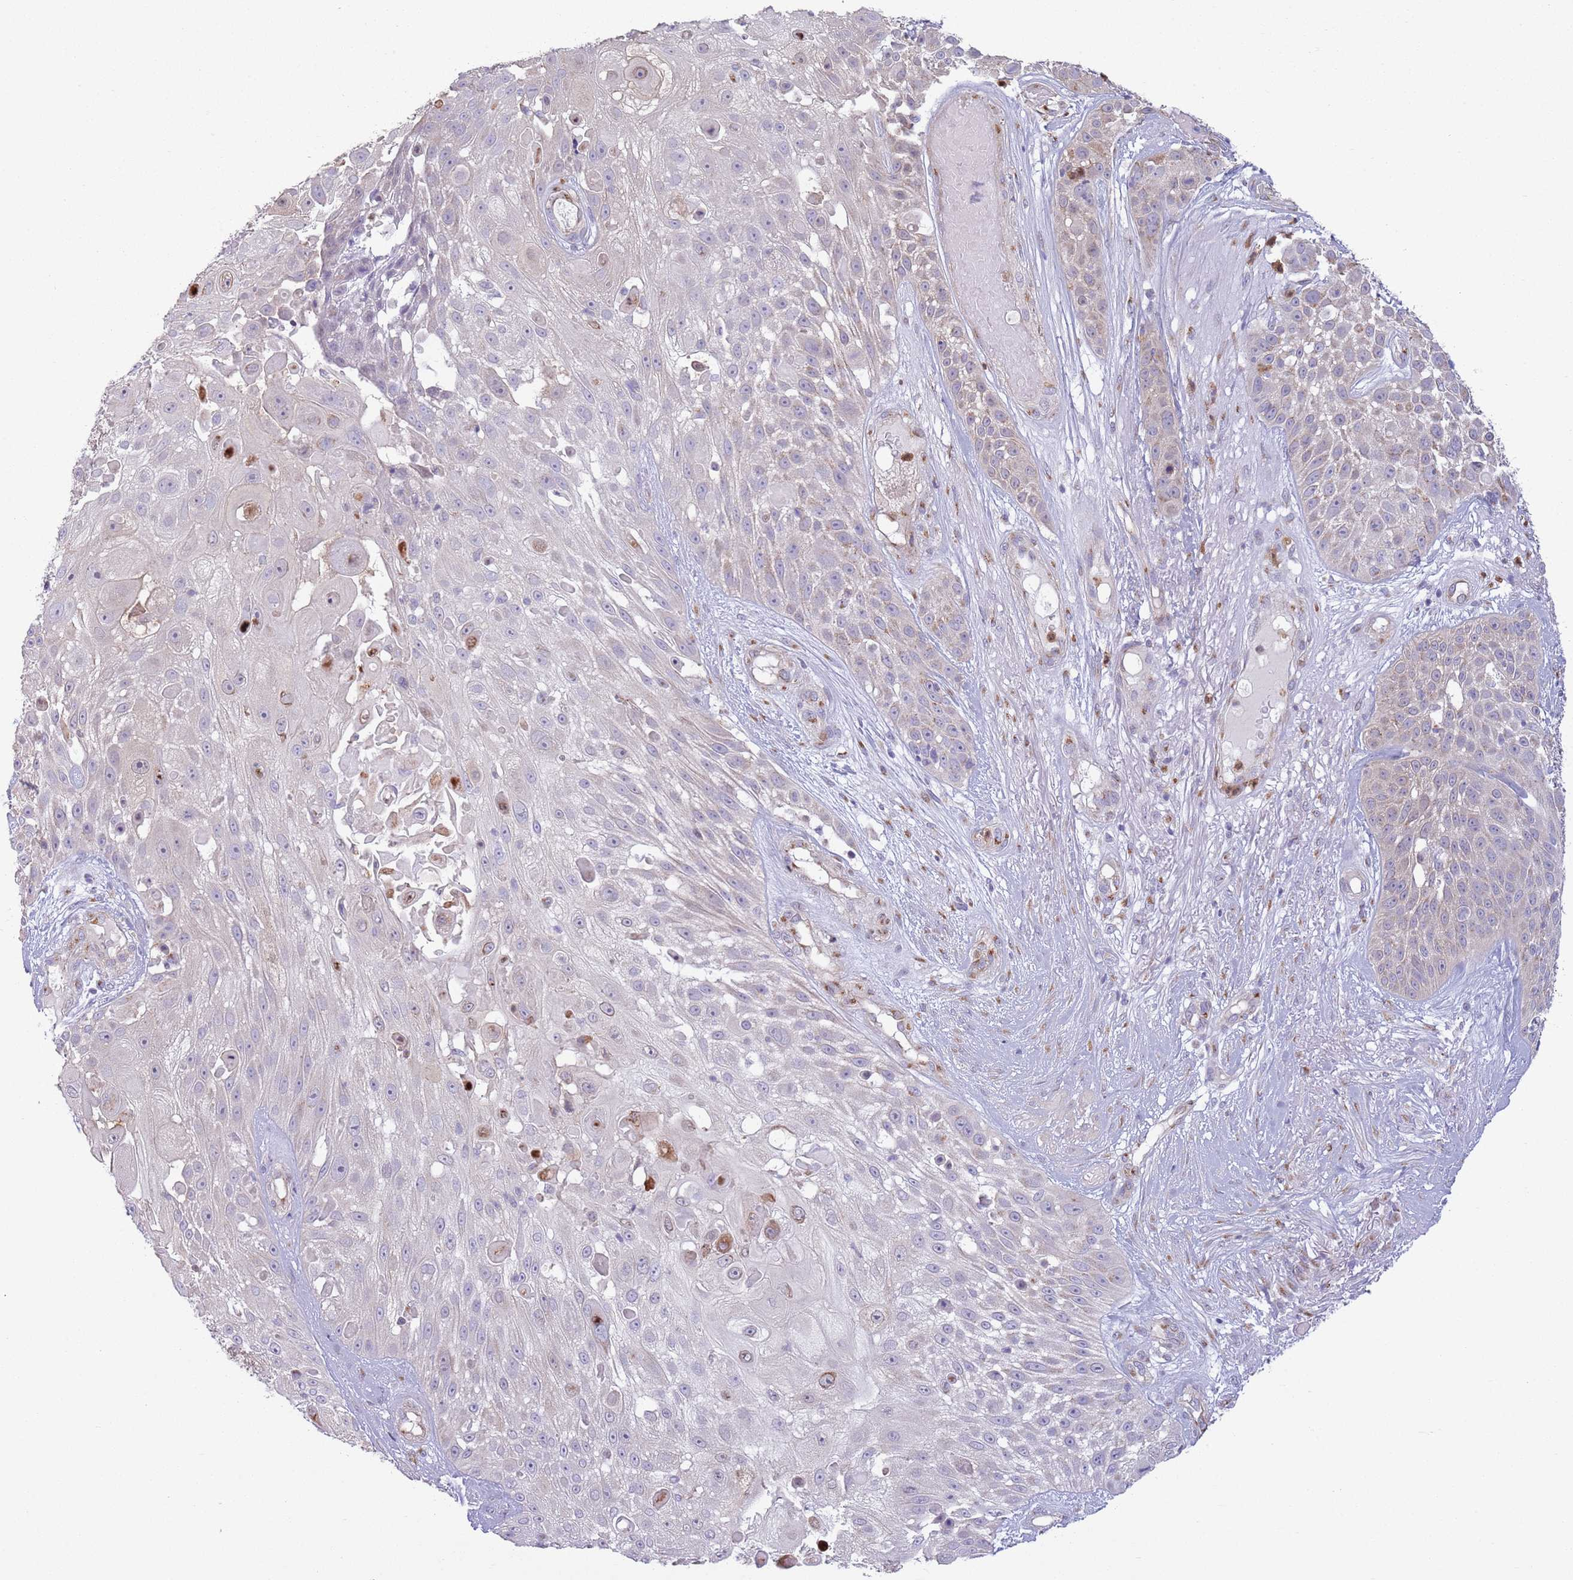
{"staining": {"intensity": "negative", "quantity": "none", "location": "none"}, "tissue": "skin cancer", "cell_type": "Tumor cells", "image_type": "cancer", "snomed": [{"axis": "morphology", "description": "Squamous cell carcinoma, NOS"}, {"axis": "topography", "description": "Skin"}], "caption": "This is an immunohistochemistry photomicrograph of skin cancer. There is no staining in tumor cells.", "gene": "C20orf96", "patient": {"sex": "female", "age": 86}}